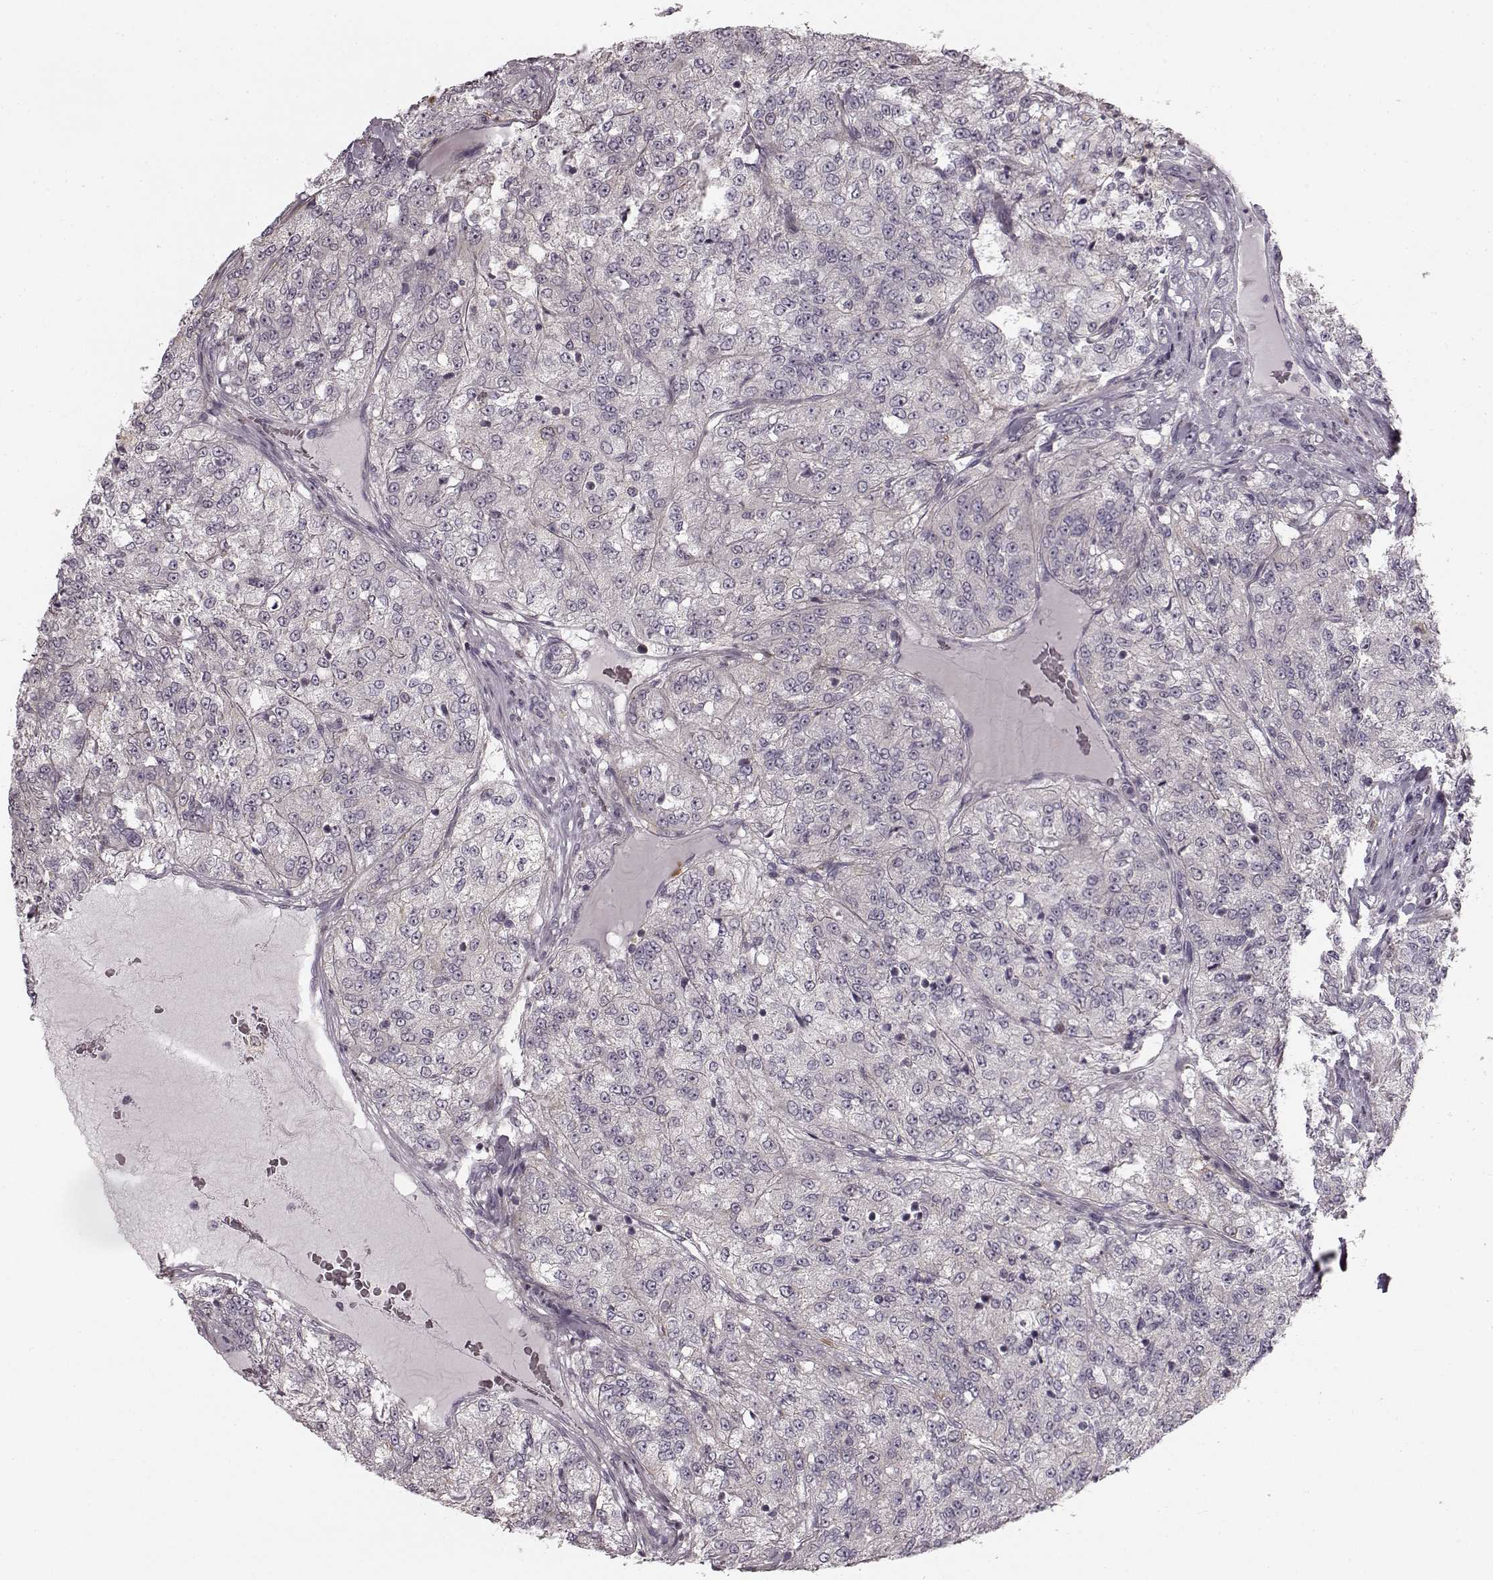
{"staining": {"intensity": "negative", "quantity": "none", "location": "none"}, "tissue": "renal cancer", "cell_type": "Tumor cells", "image_type": "cancer", "snomed": [{"axis": "morphology", "description": "Adenocarcinoma, NOS"}, {"axis": "topography", "description": "Kidney"}], "caption": "Tumor cells are negative for brown protein staining in renal cancer (adenocarcinoma).", "gene": "HMMR", "patient": {"sex": "female", "age": 63}}